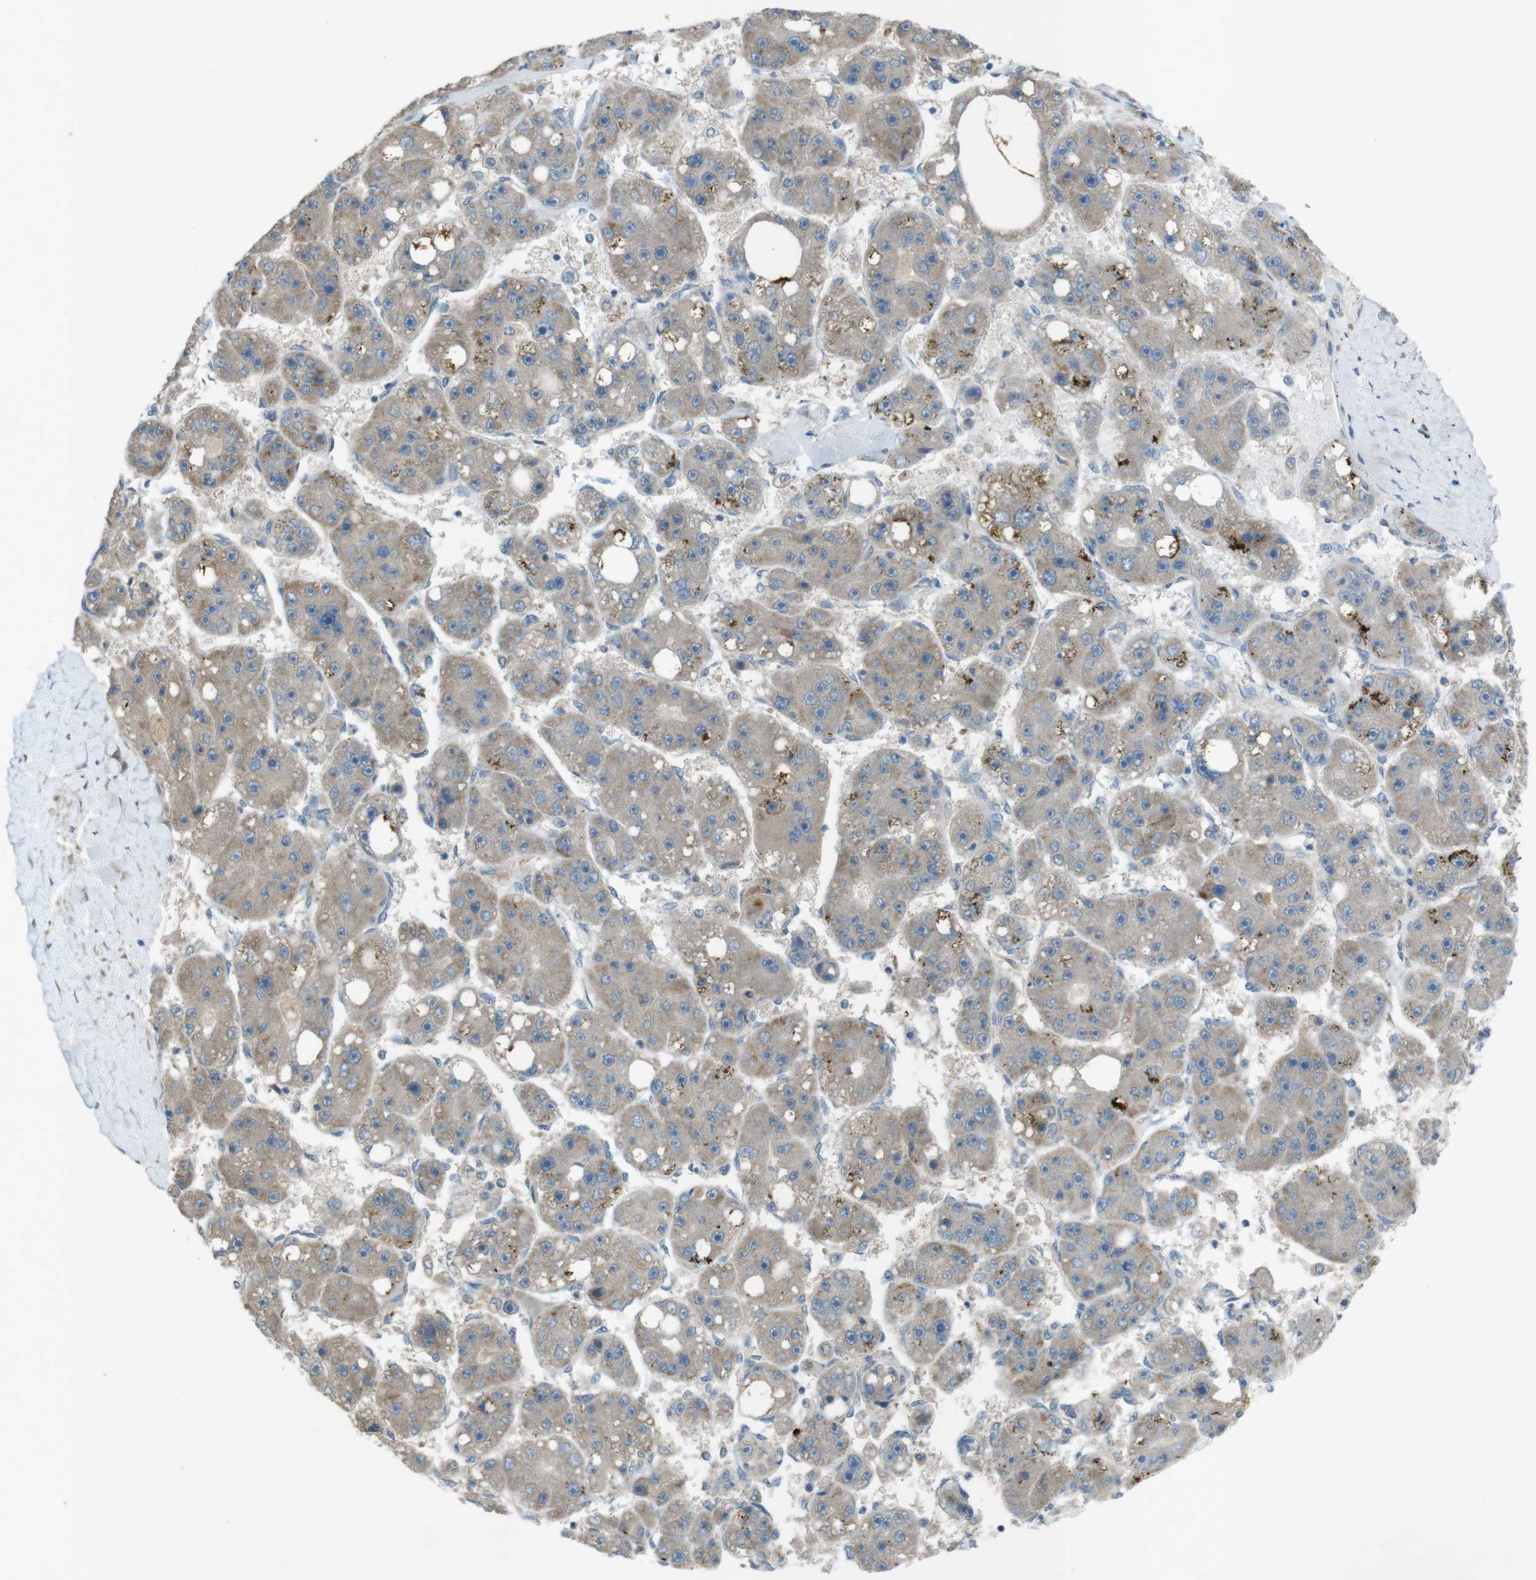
{"staining": {"intensity": "weak", "quantity": ">75%", "location": "cytoplasmic/membranous"}, "tissue": "liver cancer", "cell_type": "Tumor cells", "image_type": "cancer", "snomed": [{"axis": "morphology", "description": "Carcinoma, Hepatocellular, NOS"}, {"axis": "topography", "description": "Liver"}], "caption": "Immunohistochemistry of human hepatocellular carcinoma (liver) displays low levels of weak cytoplasmic/membranous expression in approximately >75% of tumor cells.", "gene": "TMEM41B", "patient": {"sex": "female", "age": 61}}